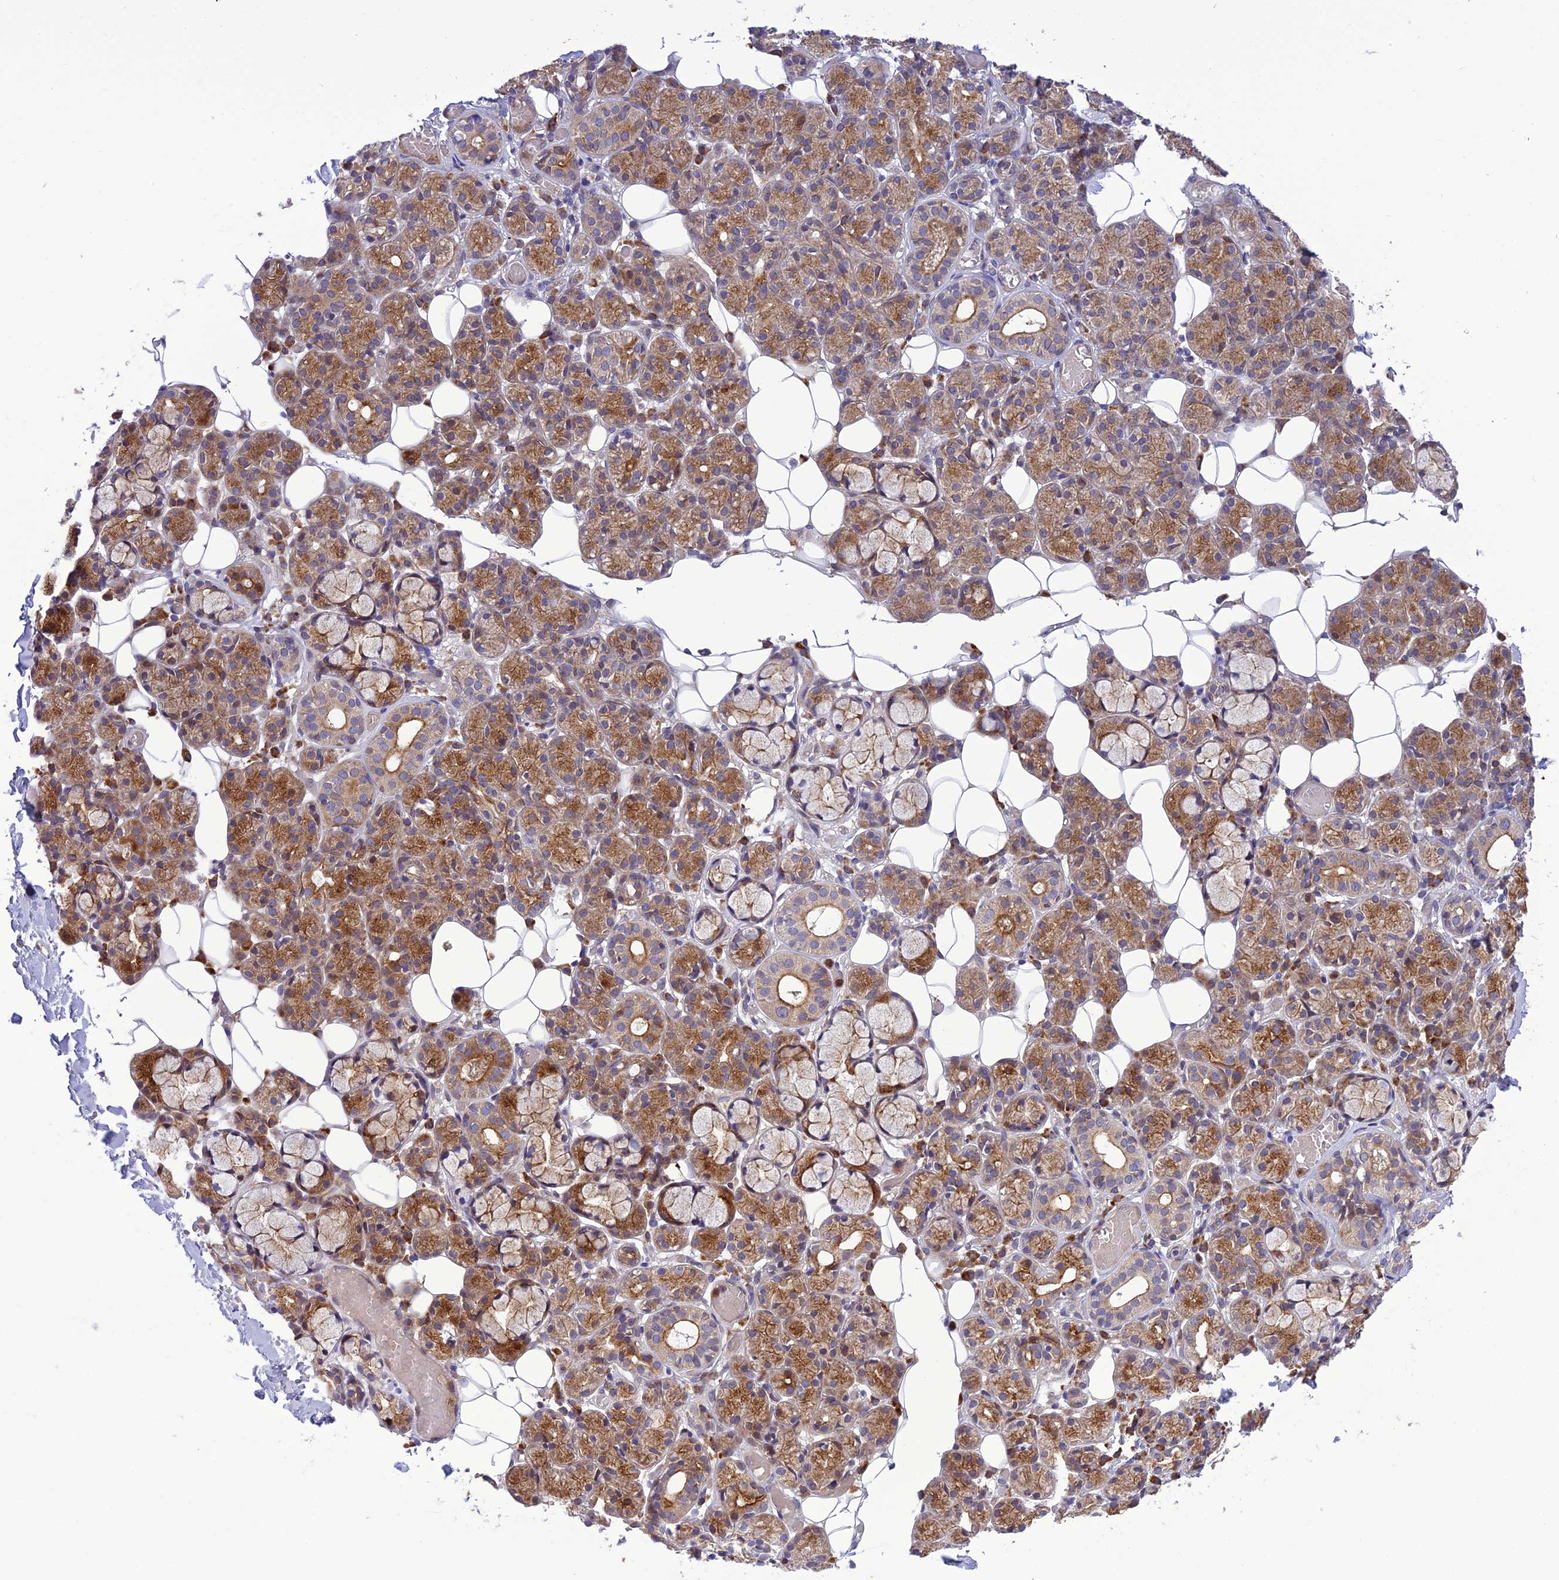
{"staining": {"intensity": "moderate", "quantity": ">75%", "location": "cytoplasmic/membranous"}, "tissue": "salivary gland", "cell_type": "Glandular cells", "image_type": "normal", "snomed": [{"axis": "morphology", "description": "Normal tissue, NOS"}, {"axis": "topography", "description": "Salivary gland"}], "caption": "Approximately >75% of glandular cells in benign human salivary gland exhibit moderate cytoplasmic/membranous protein staining as visualized by brown immunohistochemical staining.", "gene": "JMY", "patient": {"sex": "male", "age": 63}}